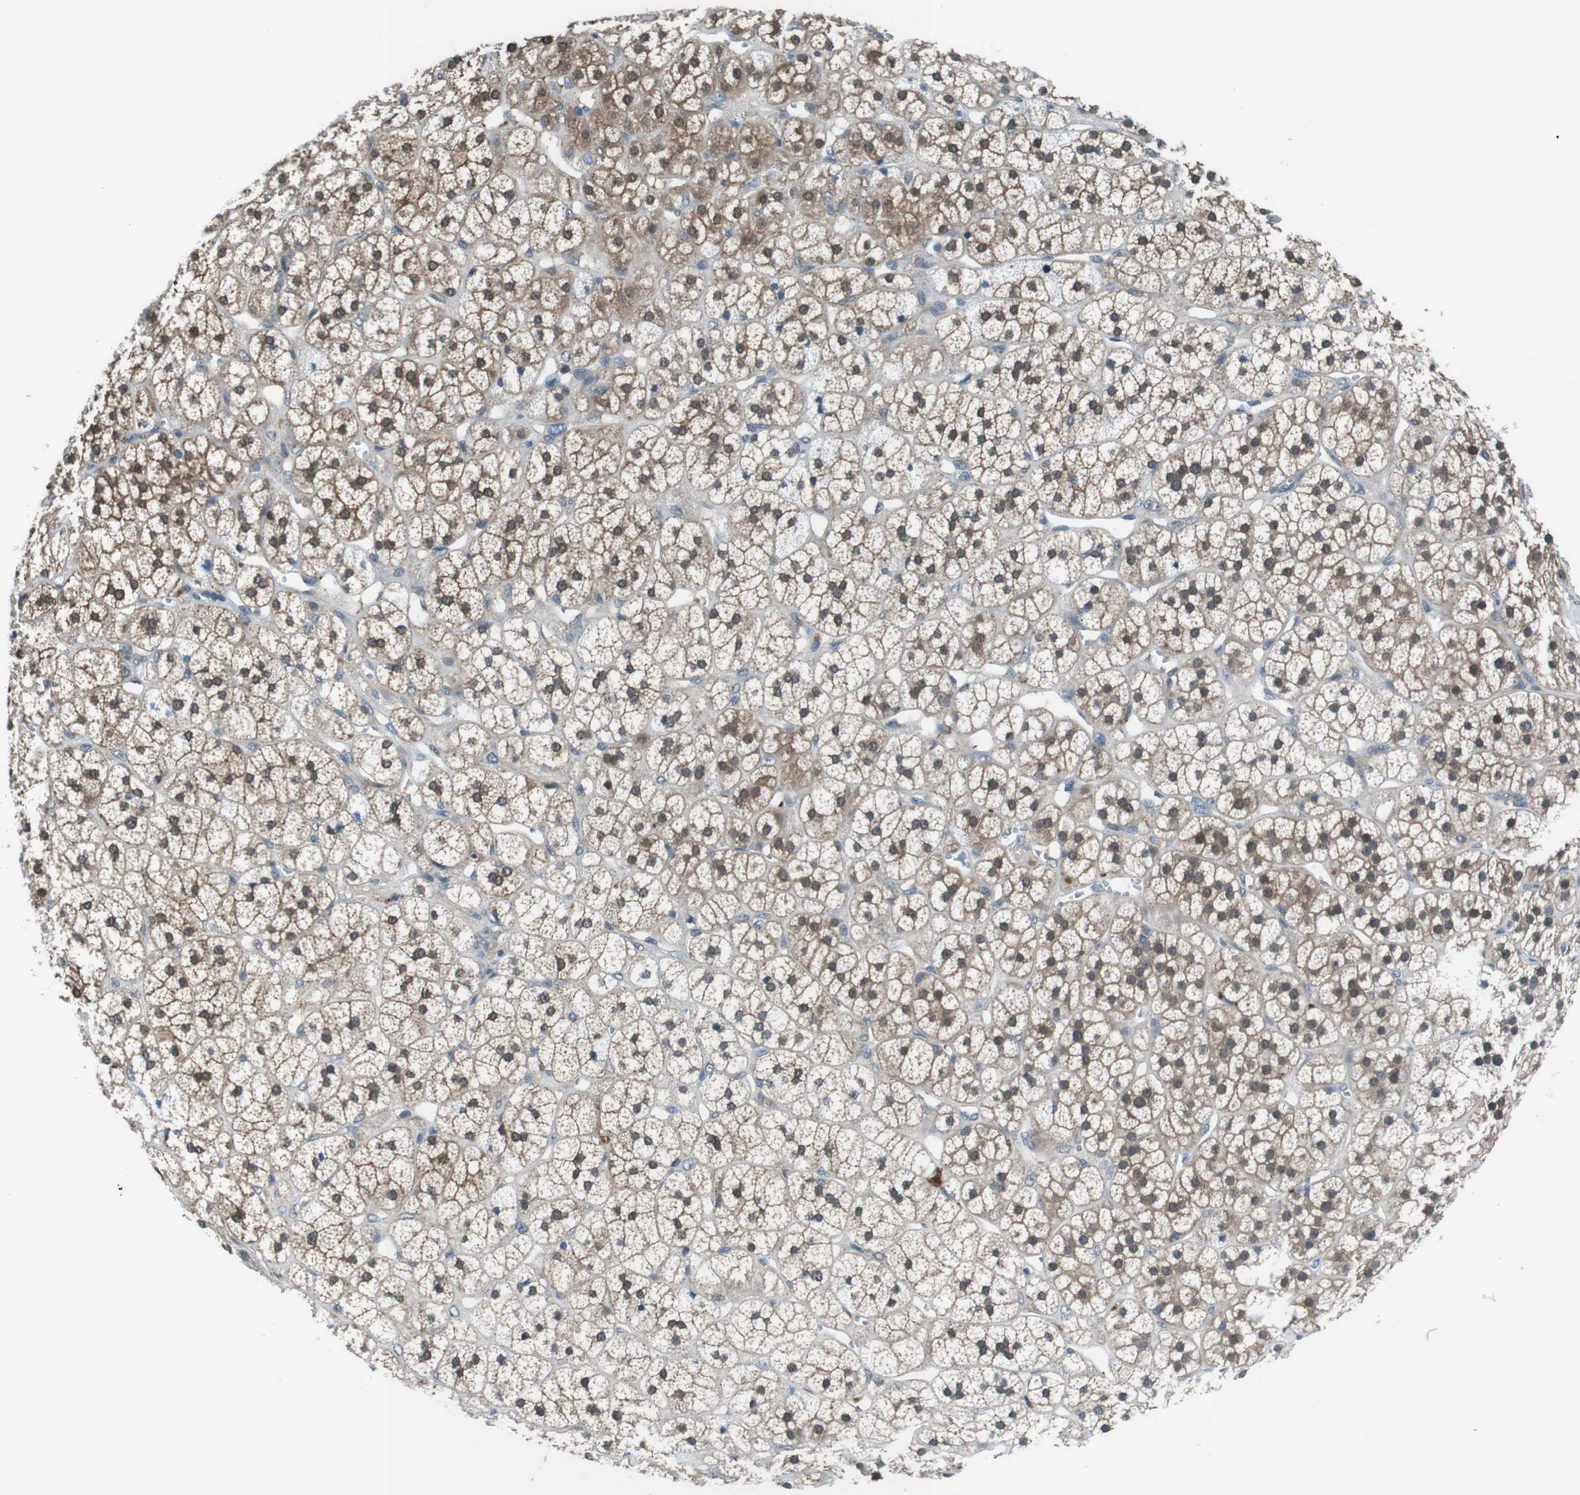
{"staining": {"intensity": "moderate", "quantity": ">75%", "location": "cytoplasmic/membranous,nuclear"}, "tissue": "adrenal gland", "cell_type": "Glandular cells", "image_type": "normal", "snomed": [{"axis": "morphology", "description": "Normal tissue, NOS"}, {"axis": "topography", "description": "Adrenal gland"}], "caption": "IHC (DAB (3,3'-diaminobenzidine)) staining of normal adrenal gland displays moderate cytoplasmic/membranous,nuclear protein positivity in about >75% of glandular cells. (DAB (3,3'-diaminobenzidine) IHC, brown staining for protein, blue staining for nuclei).", "gene": "LRP5", "patient": {"sex": "male", "age": 56}}